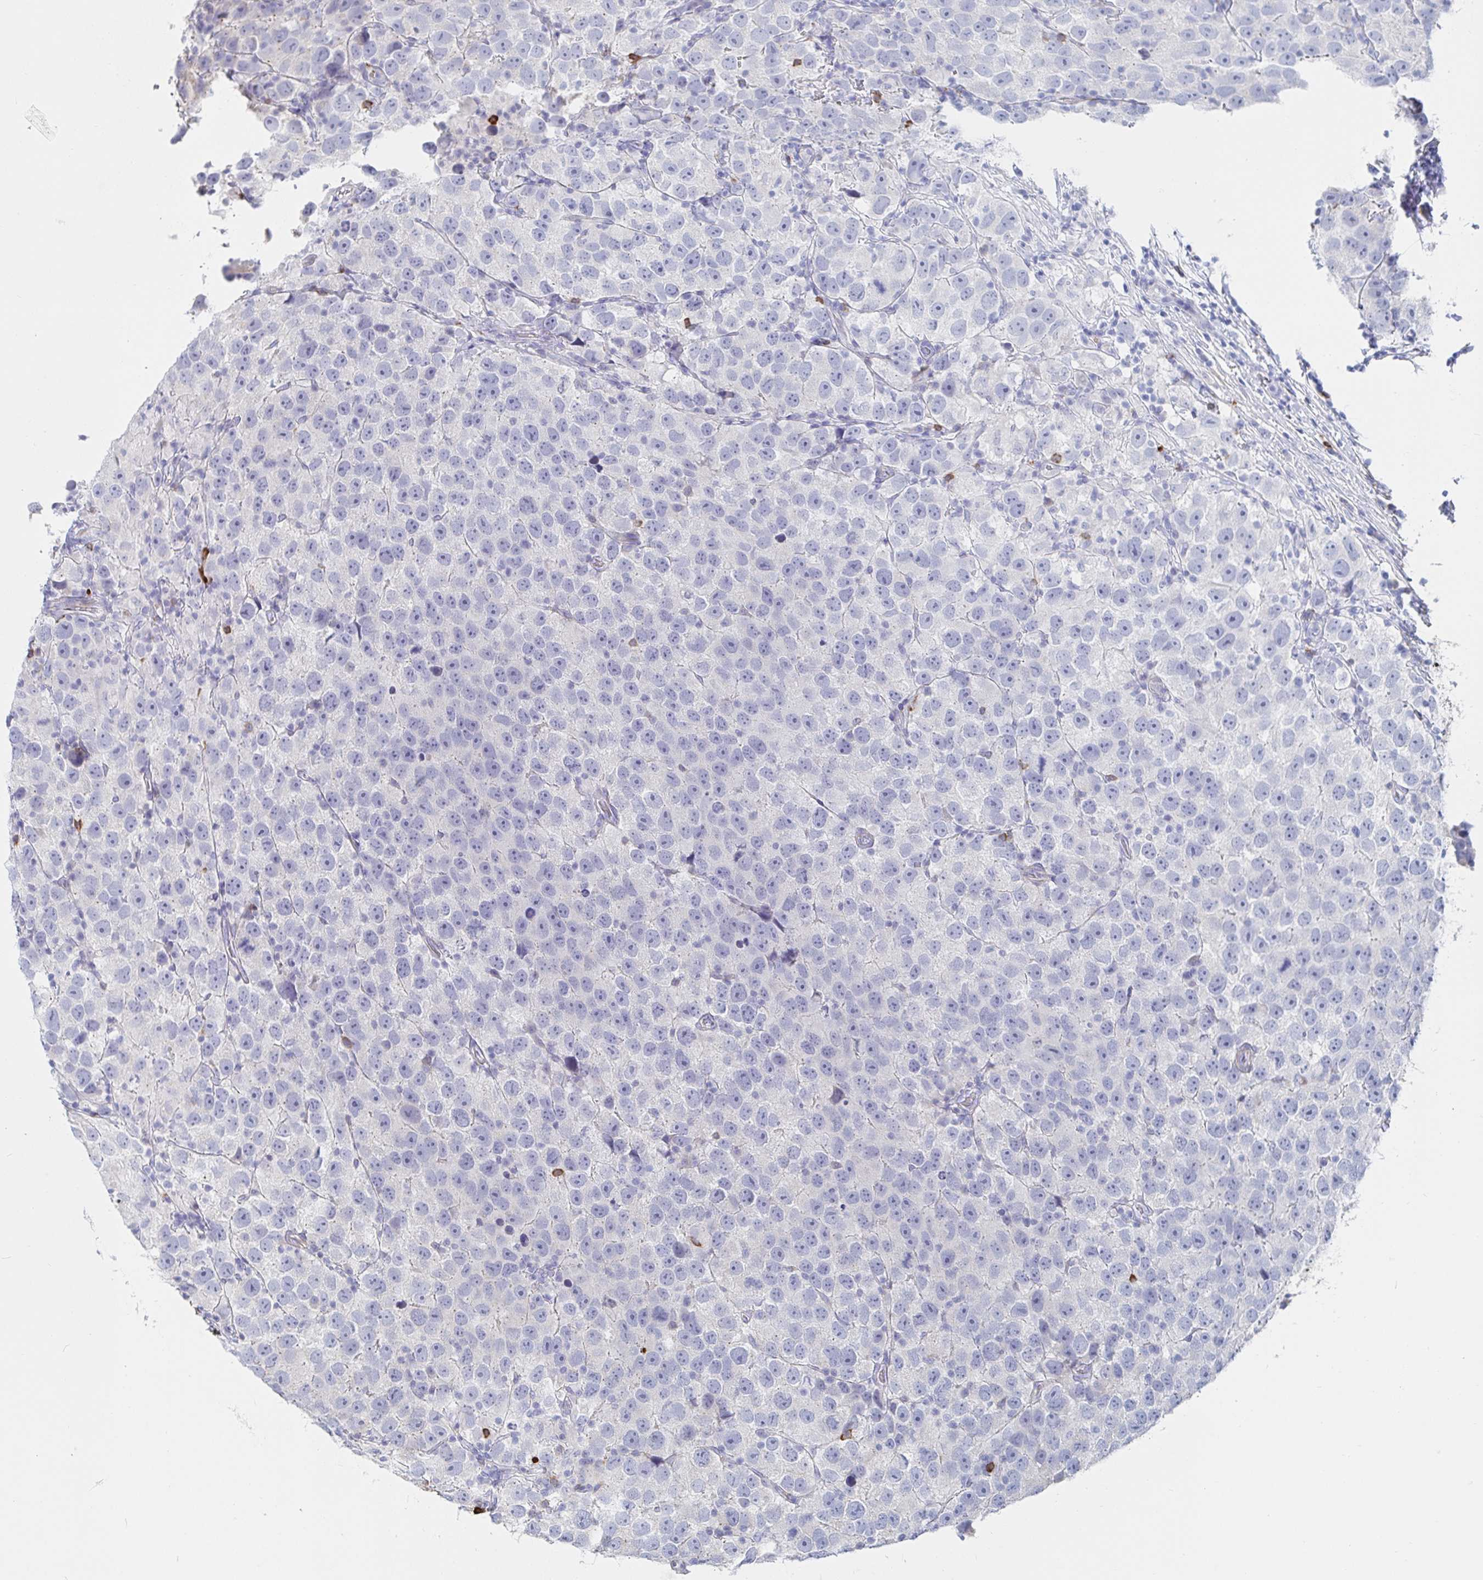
{"staining": {"intensity": "negative", "quantity": "none", "location": "none"}, "tissue": "testis cancer", "cell_type": "Tumor cells", "image_type": "cancer", "snomed": [{"axis": "morphology", "description": "Seminoma, NOS"}, {"axis": "topography", "description": "Testis"}], "caption": "Immunohistochemistry histopathology image of human testis cancer (seminoma) stained for a protein (brown), which displays no staining in tumor cells. (DAB (3,3'-diaminobenzidine) immunohistochemistry (IHC), high magnification).", "gene": "PACSIN1", "patient": {"sex": "male", "age": 26}}